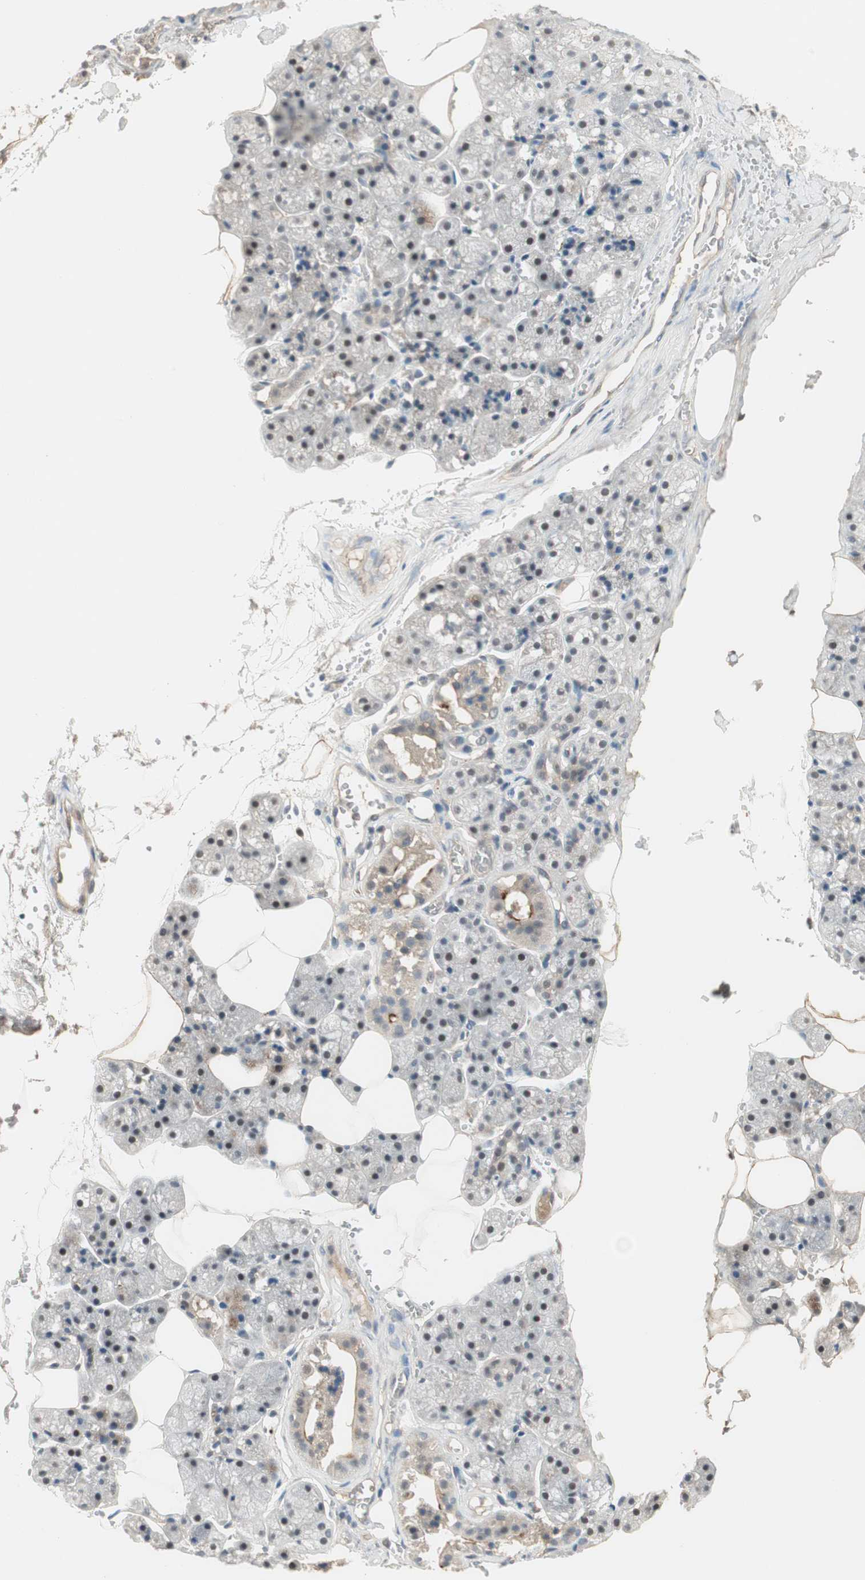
{"staining": {"intensity": "moderate", "quantity": "<25%", "location": "nuclear"}, "tissue": "salivary gland", "cell_type": "Glandular cells", "image_type": "normal", "snomed": [{"axis": "morphology", "description": "Normal tissue, NOS"}, {"axis": "topography", "description": "Salivary gland"}], "caption": "High-power microscopy captured an immunohistochemistry (IHC) histopathology image of benign salivary gland, revealing moderate nuclear staining in about <25% of glandular cells.", "gene": "RNGTT", "patient": {"sex": "male", "age": 62}}